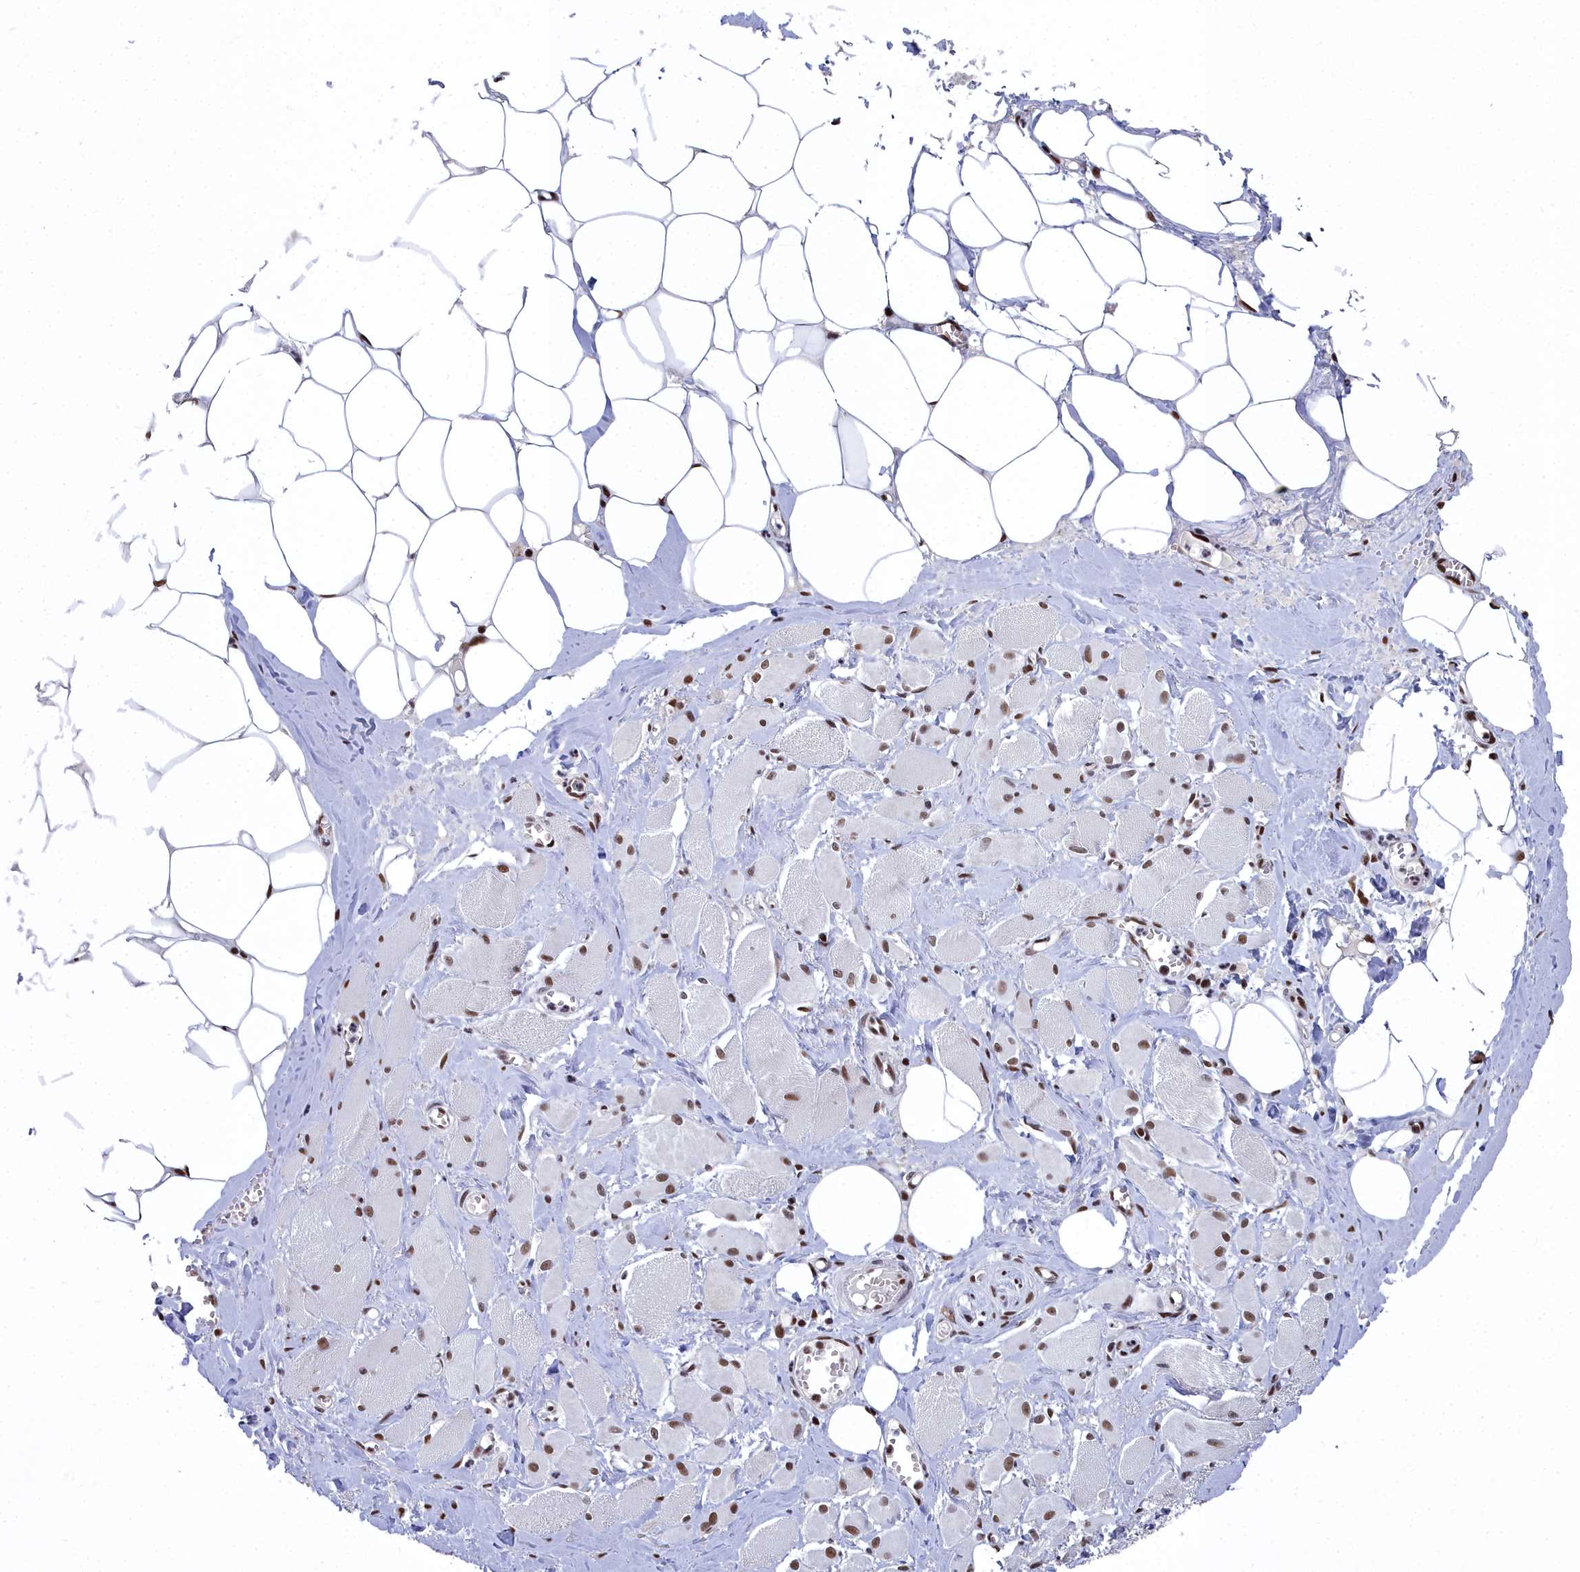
{"staining": {"intensity": "moderate", "quantity": ">75%", "location": "nuclear"}, "tissue": "skeletal muscle", "cell_type": "Myocytes", "image_type": "normal", "snomed": [{"axis": "morphology", "description": "Normal tissue, NOS"}, {"axis": "morphology", "description": "Basal cell carcinoma"}, {"axis": "topography", "description": "Skeletal muscle"}], "caption": "The micrograph reveals immunohistochemical staining of benign skeletal muscle. There is moderate nuclear expression is appreciated in about >75% of myocytes.", "gene": "SF3B3", "patient": {"sex": "female", "age": 64}}